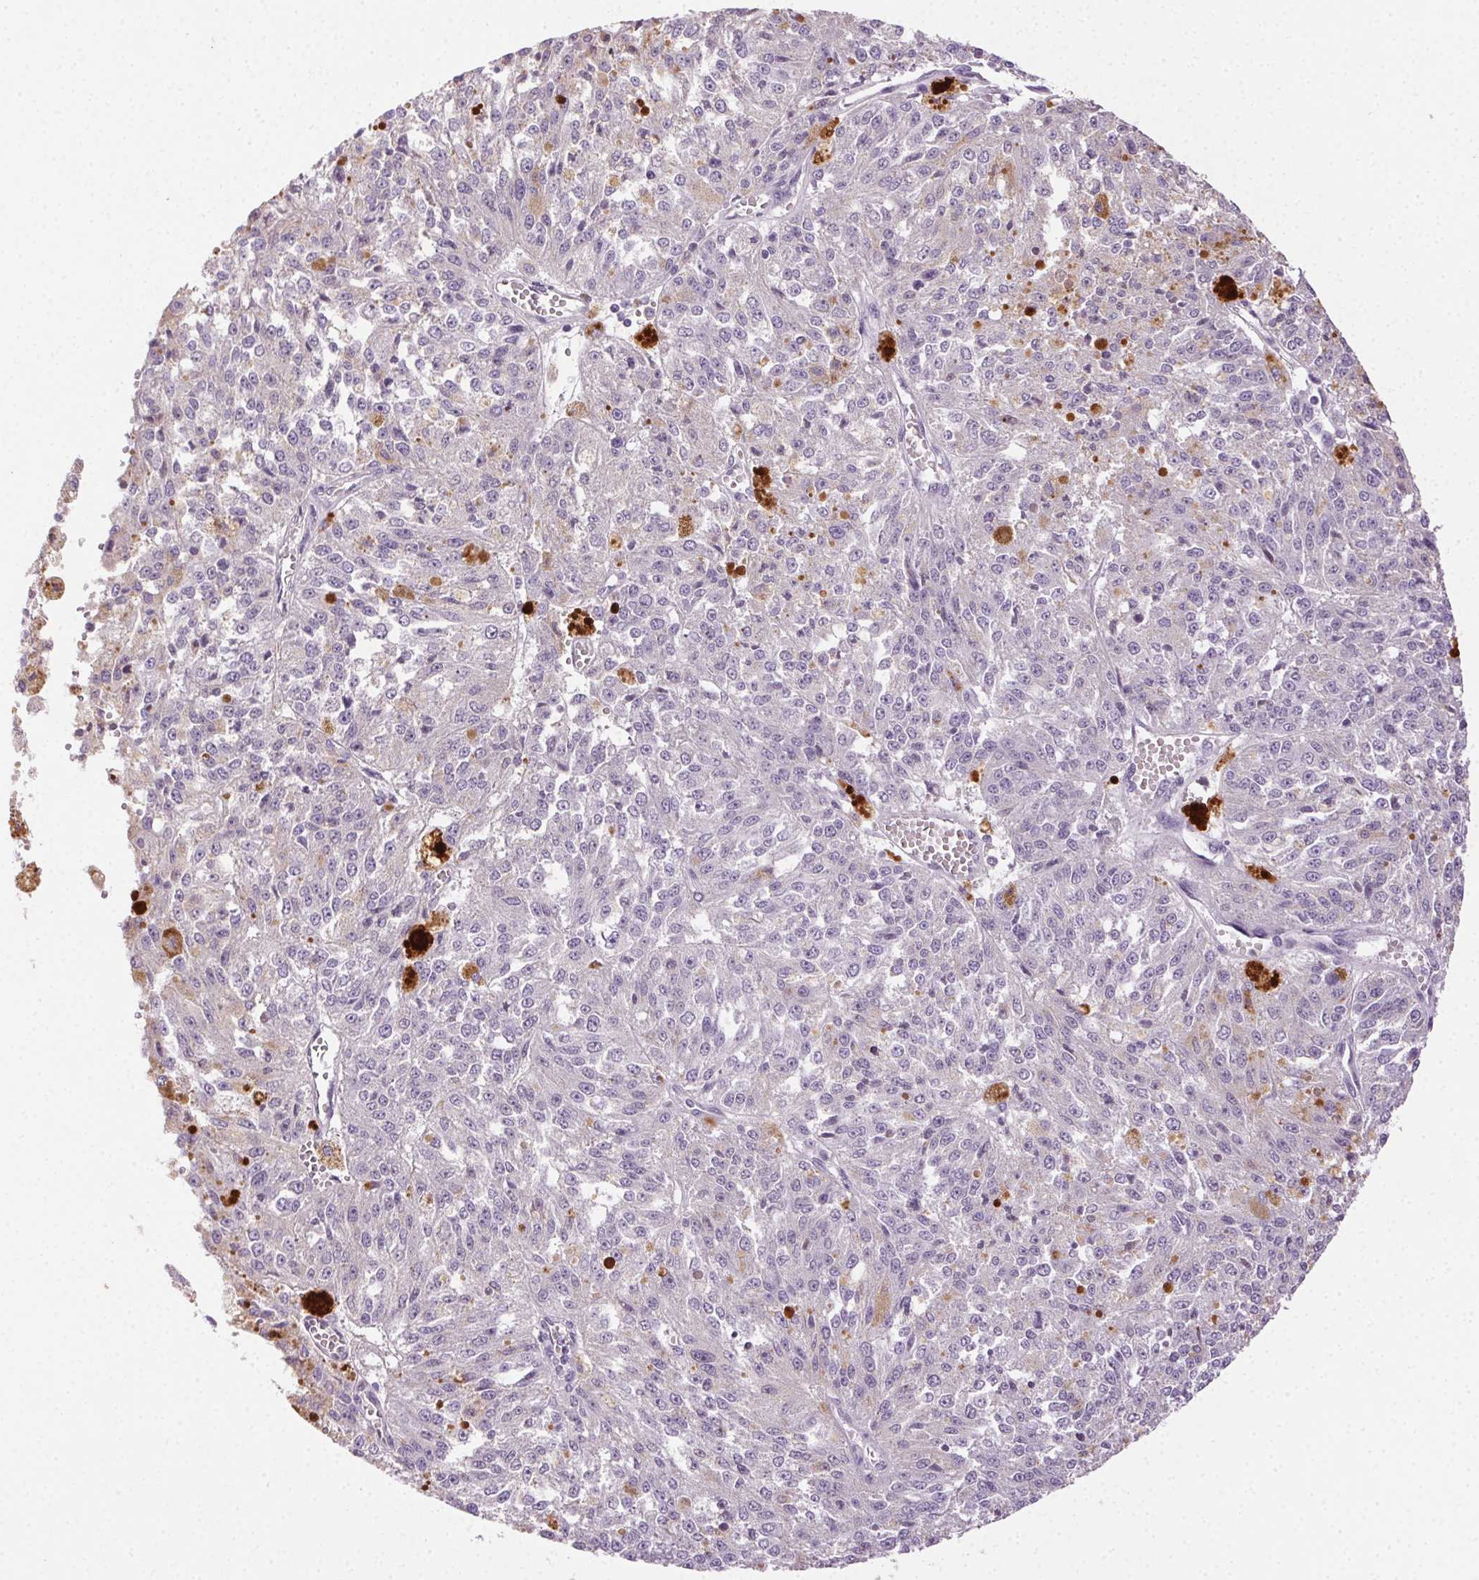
{"staining": {"intensity": "negative", "quantity": "none", "location": "none"}, "tissue": "melanoma", "cell_type": "Tumor cells", "image_type": "cancer", "snomed": [{"axis": "morphology", "description": "Malignant melanoma, Metastatic site"}, {"axis": "topography", "description": "Lymph node"}], "caption": "An image of human malignant melanoma (metastatic site) is negative for staining in tumor cells.", "gene": "BPIFB2", "patient": {"sex": "female", "age": 64}}